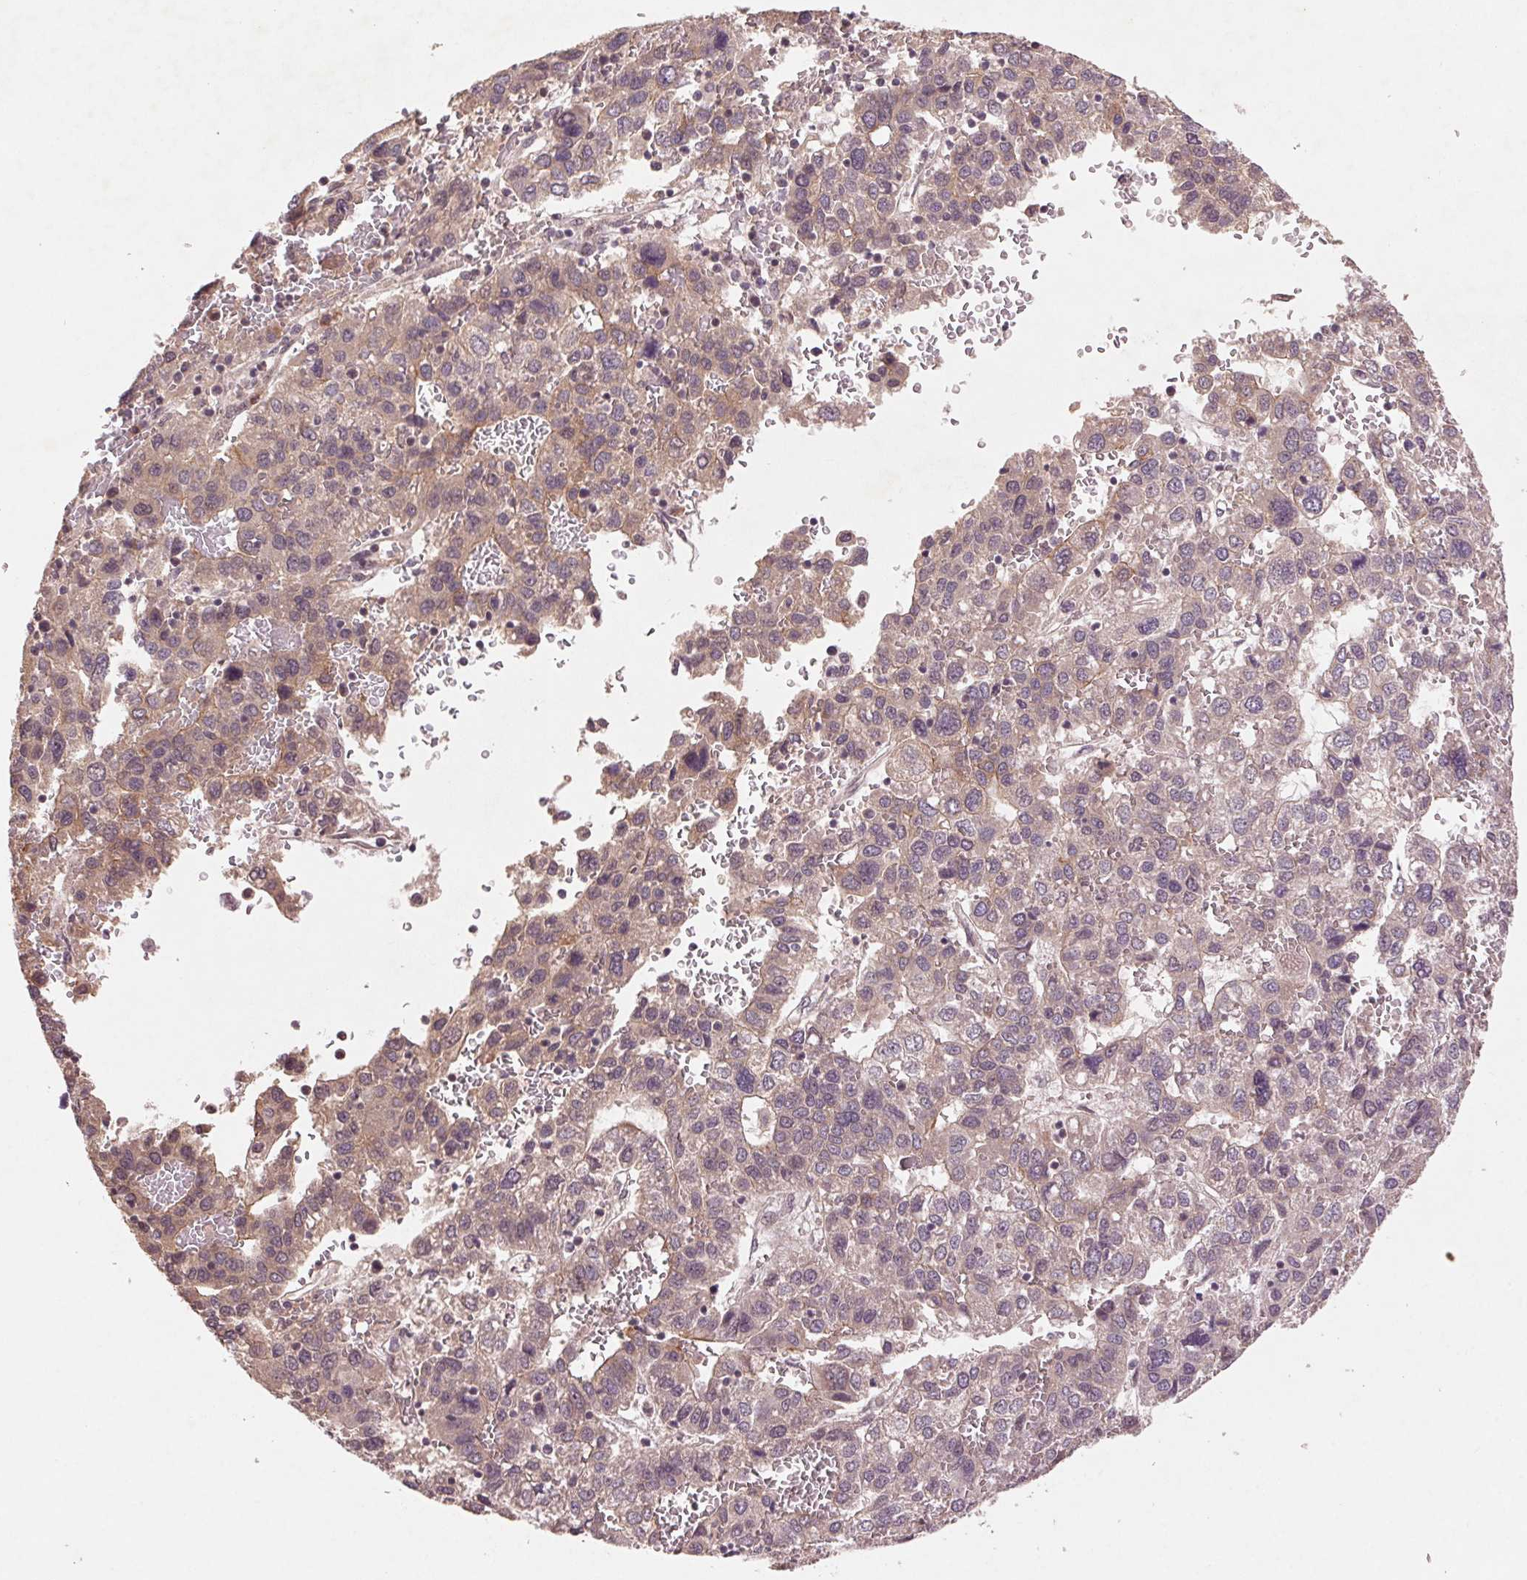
{"staining": {"intensity": "weak", "quantity": "<25%", "location": "cytoplasmic/membranous"}, "tissue": "liver cancer", "cell_type": "Tumor cells", "image_type": "cancer", "snomed": [{"axis": "morphology", "description": "Carcinoma, Hepatocellular, NOS"}, {"axis": "topography", "description": "Liver"}], "caption": "The histopathology image shows no staining of tumor cells in liver cancer (hepatocellular carcinoma).", "gene": "SMLR1", "patient": {"sex": "male", "age": 69}}